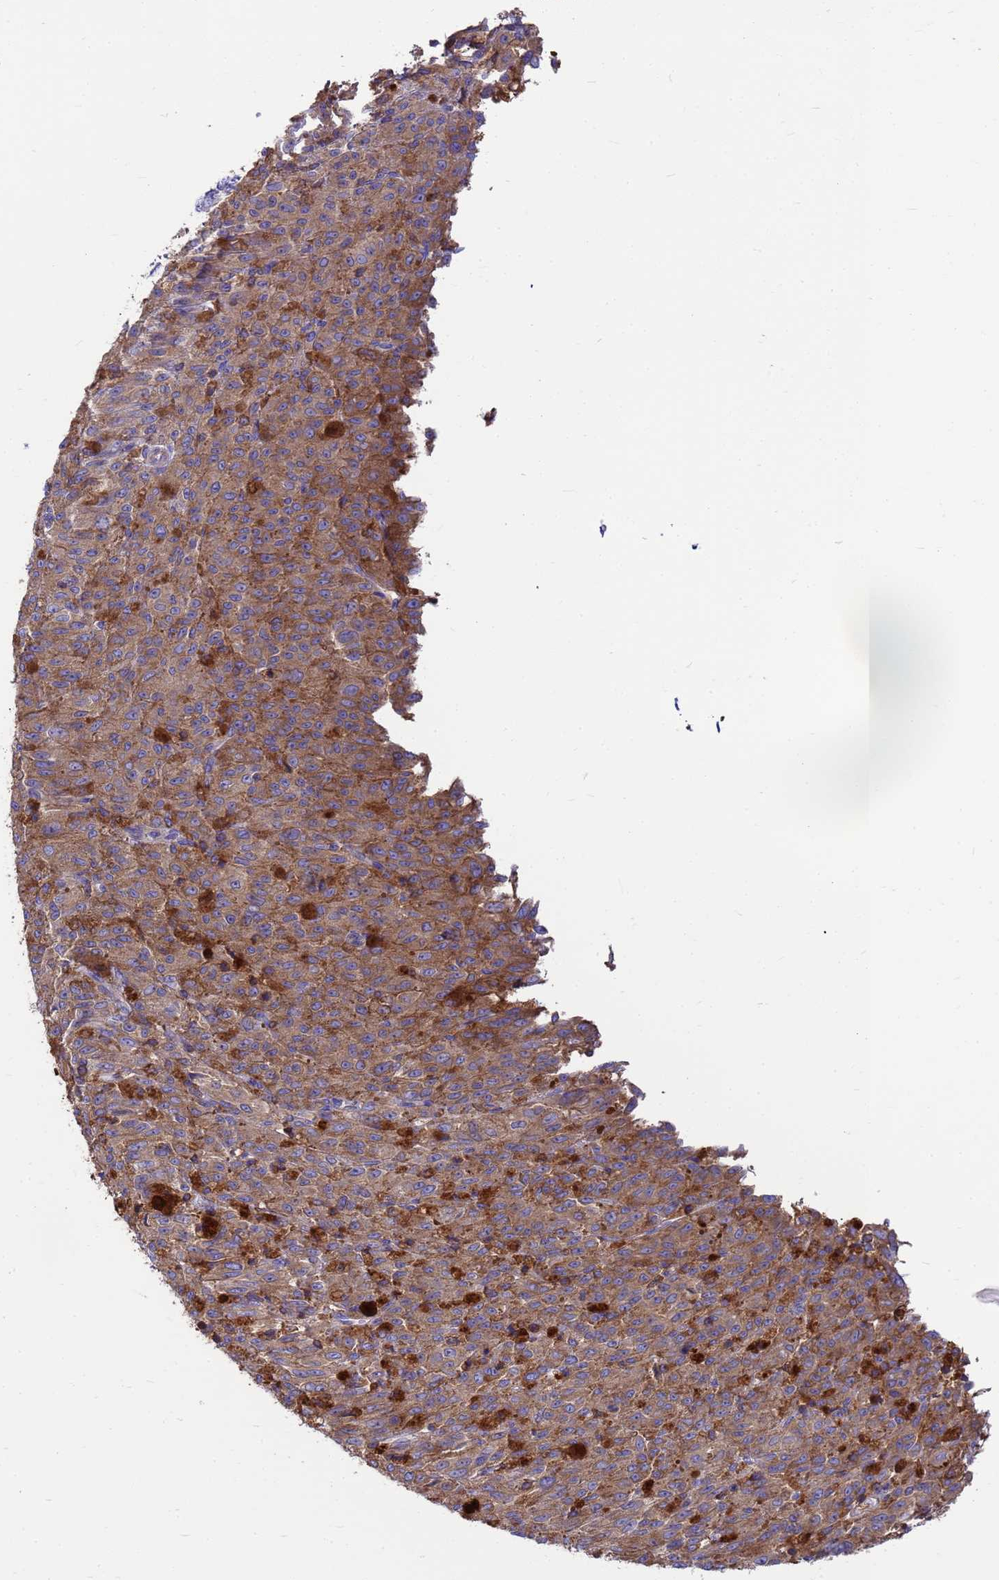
{"staining": {"intensity": "moderate", "quantity": ">75%", "location": "cytoplasmic/membranous"}, "tissue": "melanoma", "cell_type": "Tumor cells", "image_type": "cancer", "snomed": [{"axis": "morphology", "description": "Malignant melanoma, NOS"}, {"axis": "topography", "description": "Skin"}], "caption": "Protein analysis of melanoma tissue shows moderate cytoplasmic/membranous staining in approximately >75% of tumor cells. The staining was performed using DAB, with brown indicating positive protein expression. Nuclei are stained blue with hematoxylin.", "gene": "ZNF235", "patient": {"sex": "female", "age": 52}}